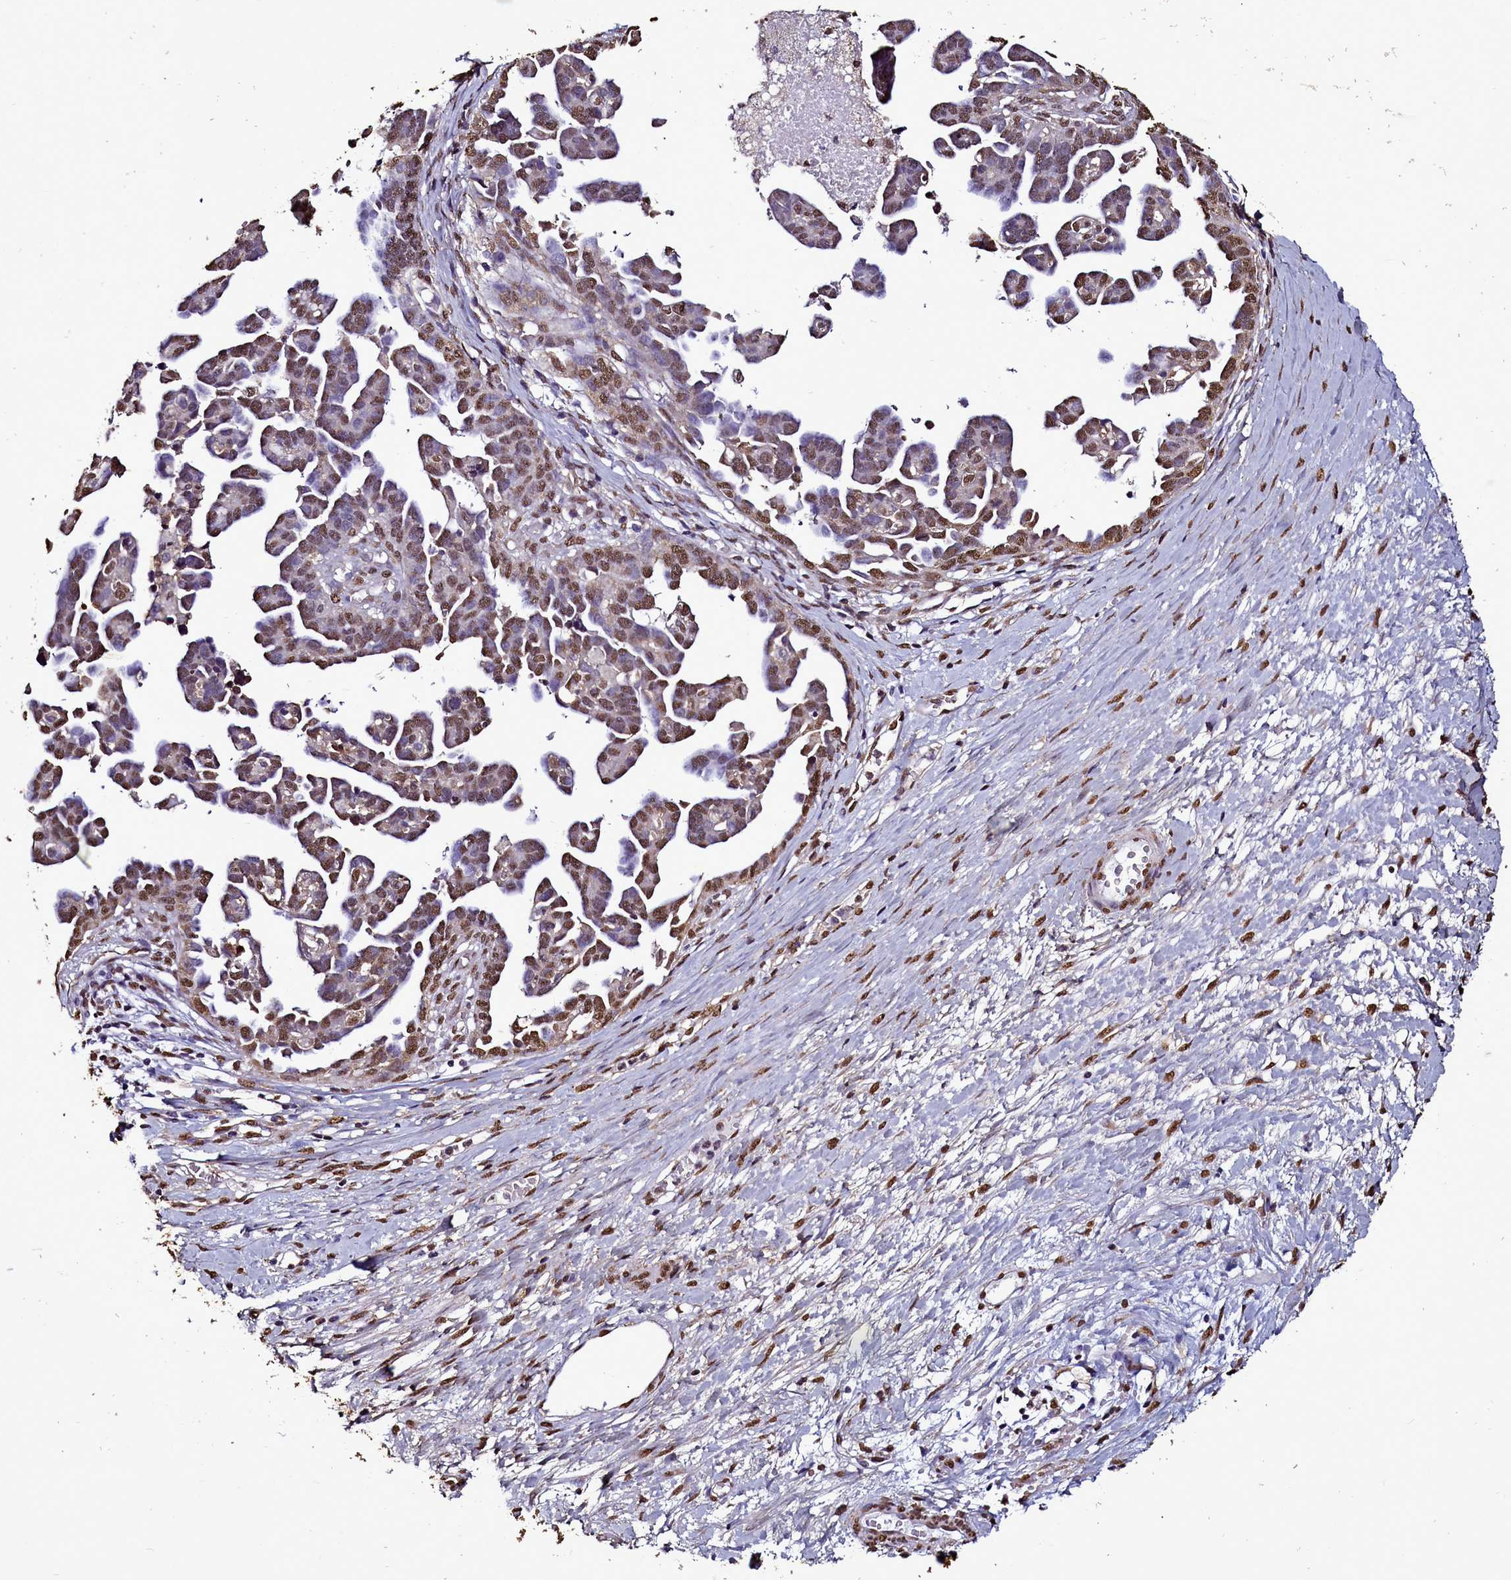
{"staining": {"intensity": "moderate", "quantity": ">75%", "location": "nuclear"}, "tissue": "ovarian cancer", "cell_type": "Tumor cells", "image_type": "cancer", "snomed": [{"axis": "morphology", "description": "Cystadenocarcinoma, serous, NOS"}, {"axis": "topography", "description": "Ovary"}], "caption": "Immunohistochemistry (IHC) (DAB (3,3'-diaminobenzidine)) staining of ovarian cancer (serous cystadenocarcinoma) shows moderate nuclear protein staining in about >75% of tumor cells.", "gene": "TRIP6", "patient": {"sex": "female", "age": 54}}